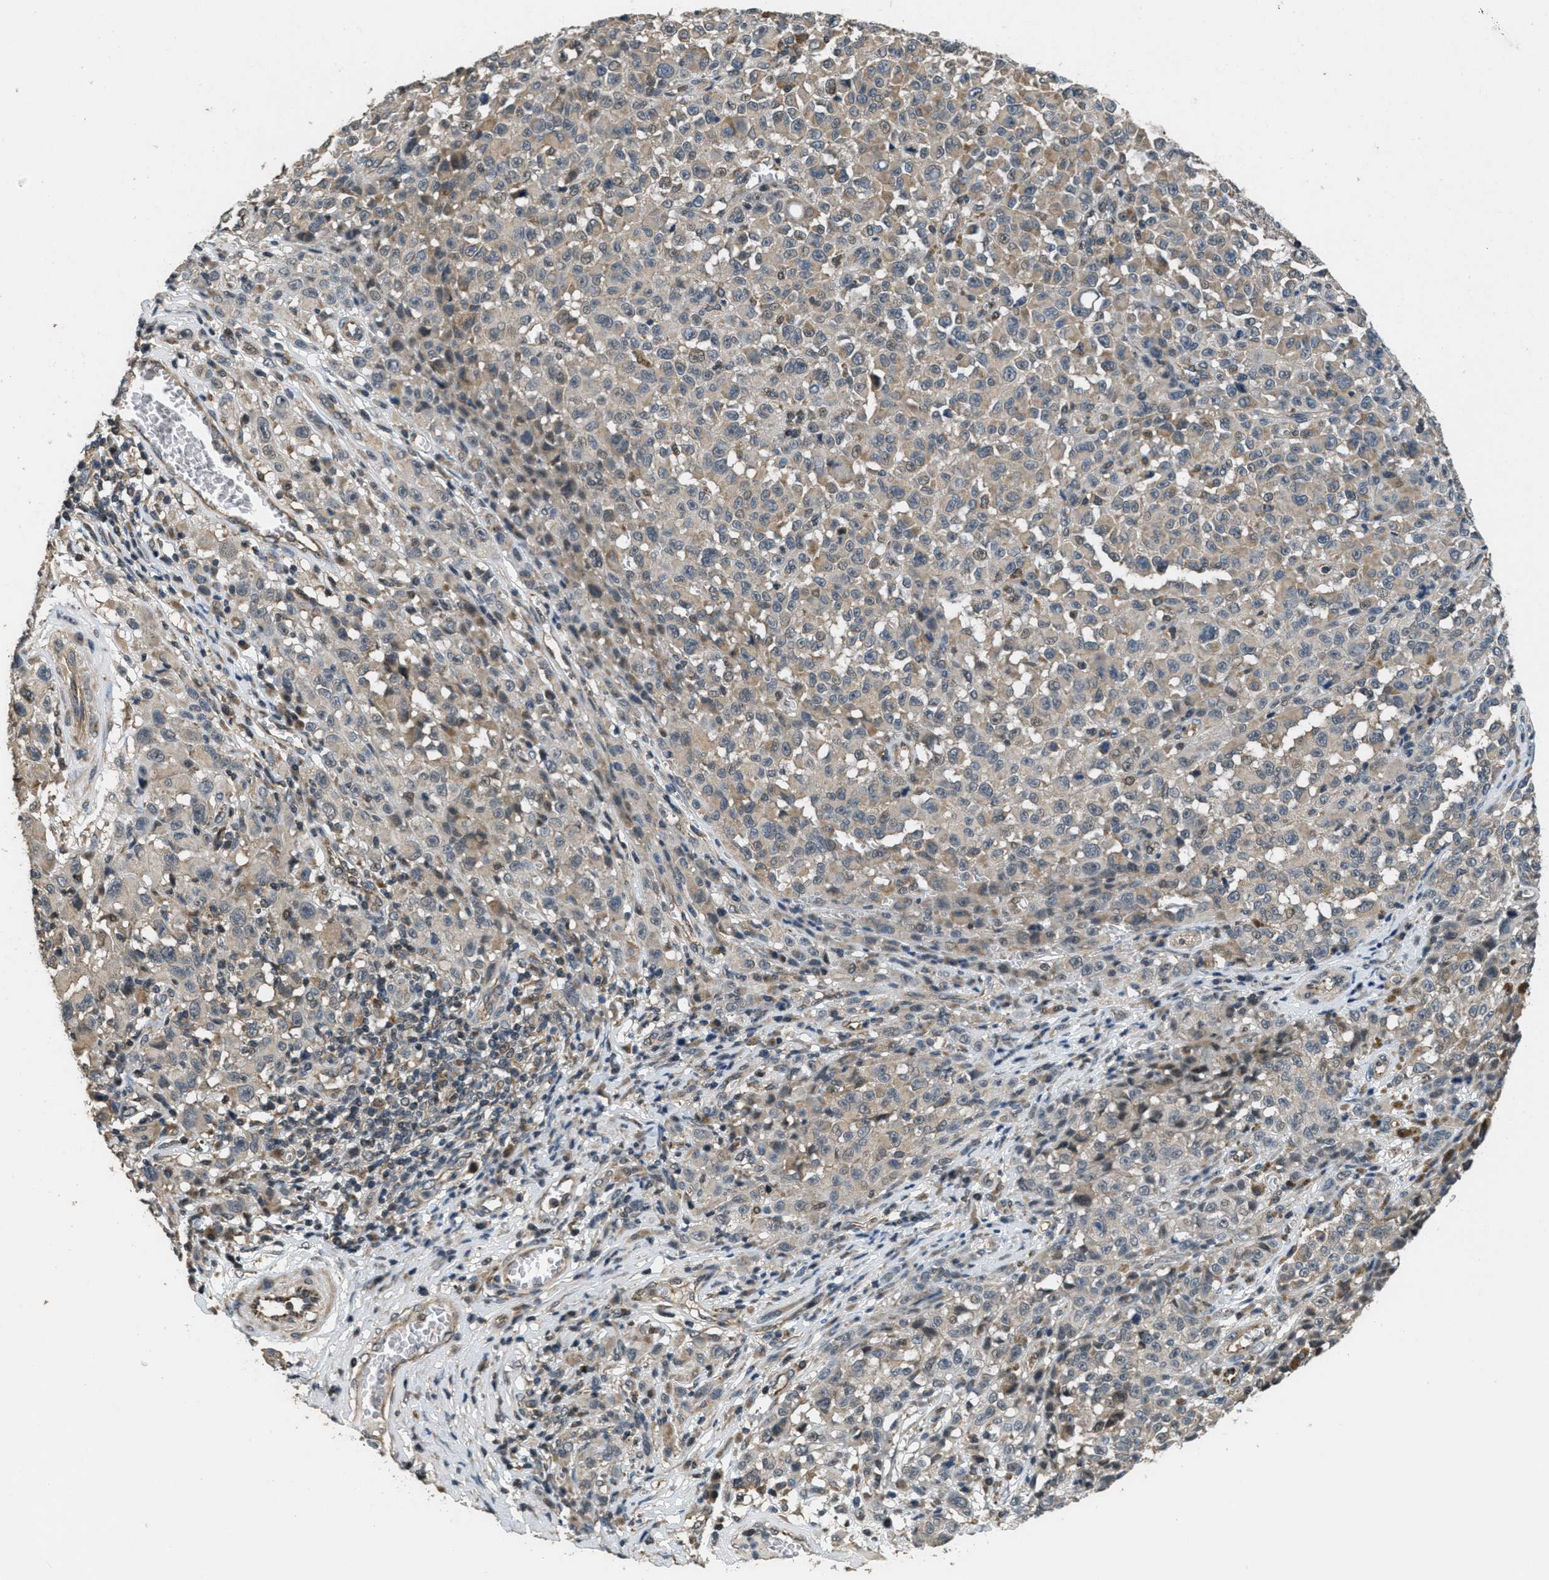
{"staining": {"intensity": "weak", "quantity": "<25%", "location": "cytoplasmic/membranous"}, "tissue": "melanoma", "cell_type": "Tumor cells", "image_type": "cancer", "snomed": [{"axis": "morphology", "description": "Malignant melanoma, NOS"}, {"axis": "topography", "description": "Skin"}], "caption": "Immunohistochemistry histopathology image of human malignant melanoma stained for a protein (brown), which exhibits no expression in tumor cells.", "gene": "NAT1", "patient": {"sex": "female", "age": 82}}